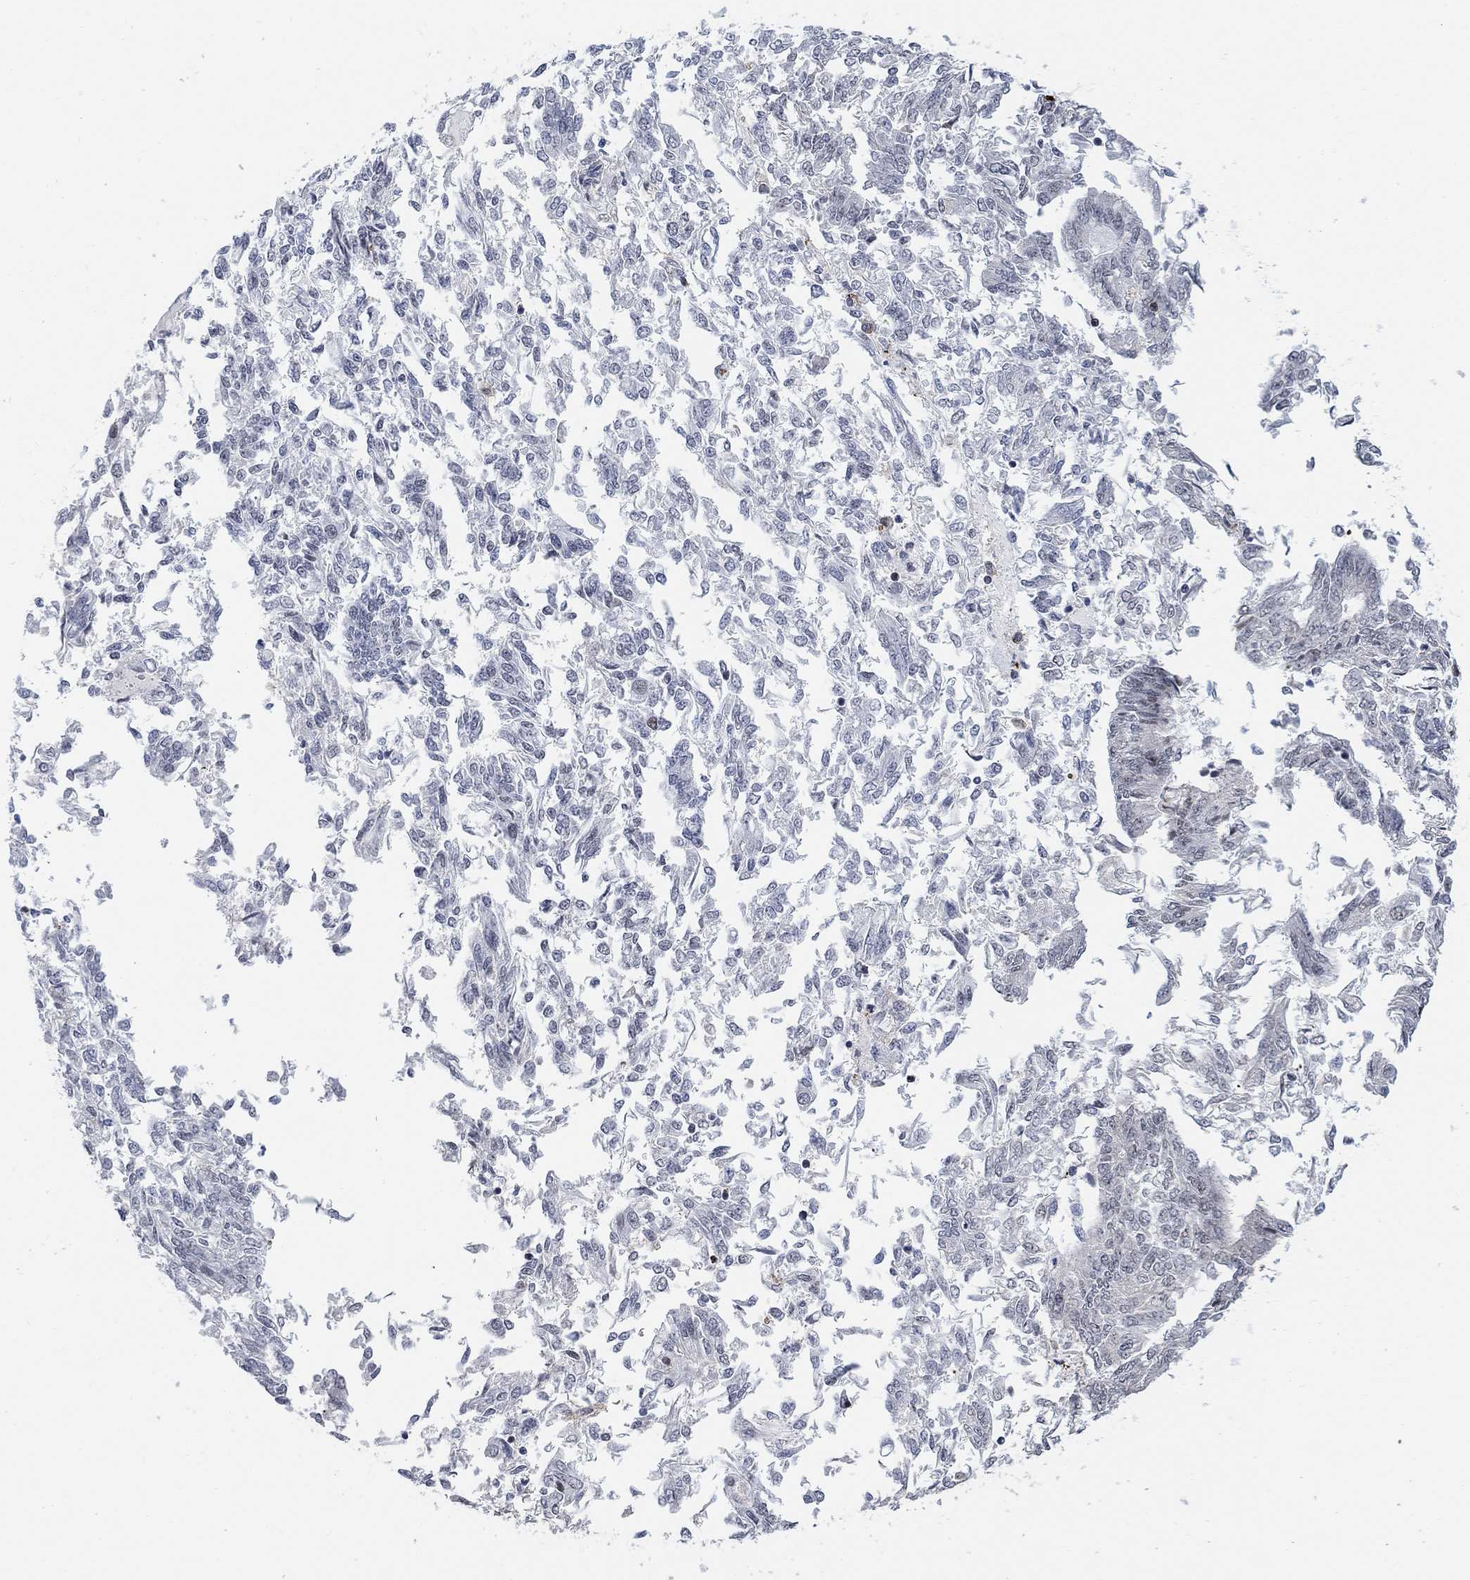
{"staining": {"intensity": "negative", "quantity": "none", "location": "none"}, "tissue": "endometrial cancer", "cell_type": "Tumor cells", "image_type": "cancer", "snomed": [{"axis": "morphology", "description": "Adenocarcinoma, NOS"}, {"axis": "topography", "description": "Endometrium"}], "caption": "High power microscopy image of an immunohistochemistry histopathology image of endometrial adenocarcinoma, revealing no significant expression in tumor cells.", "gene": "PWWP2B", "patient": {"sex": "female", "age": 58}}